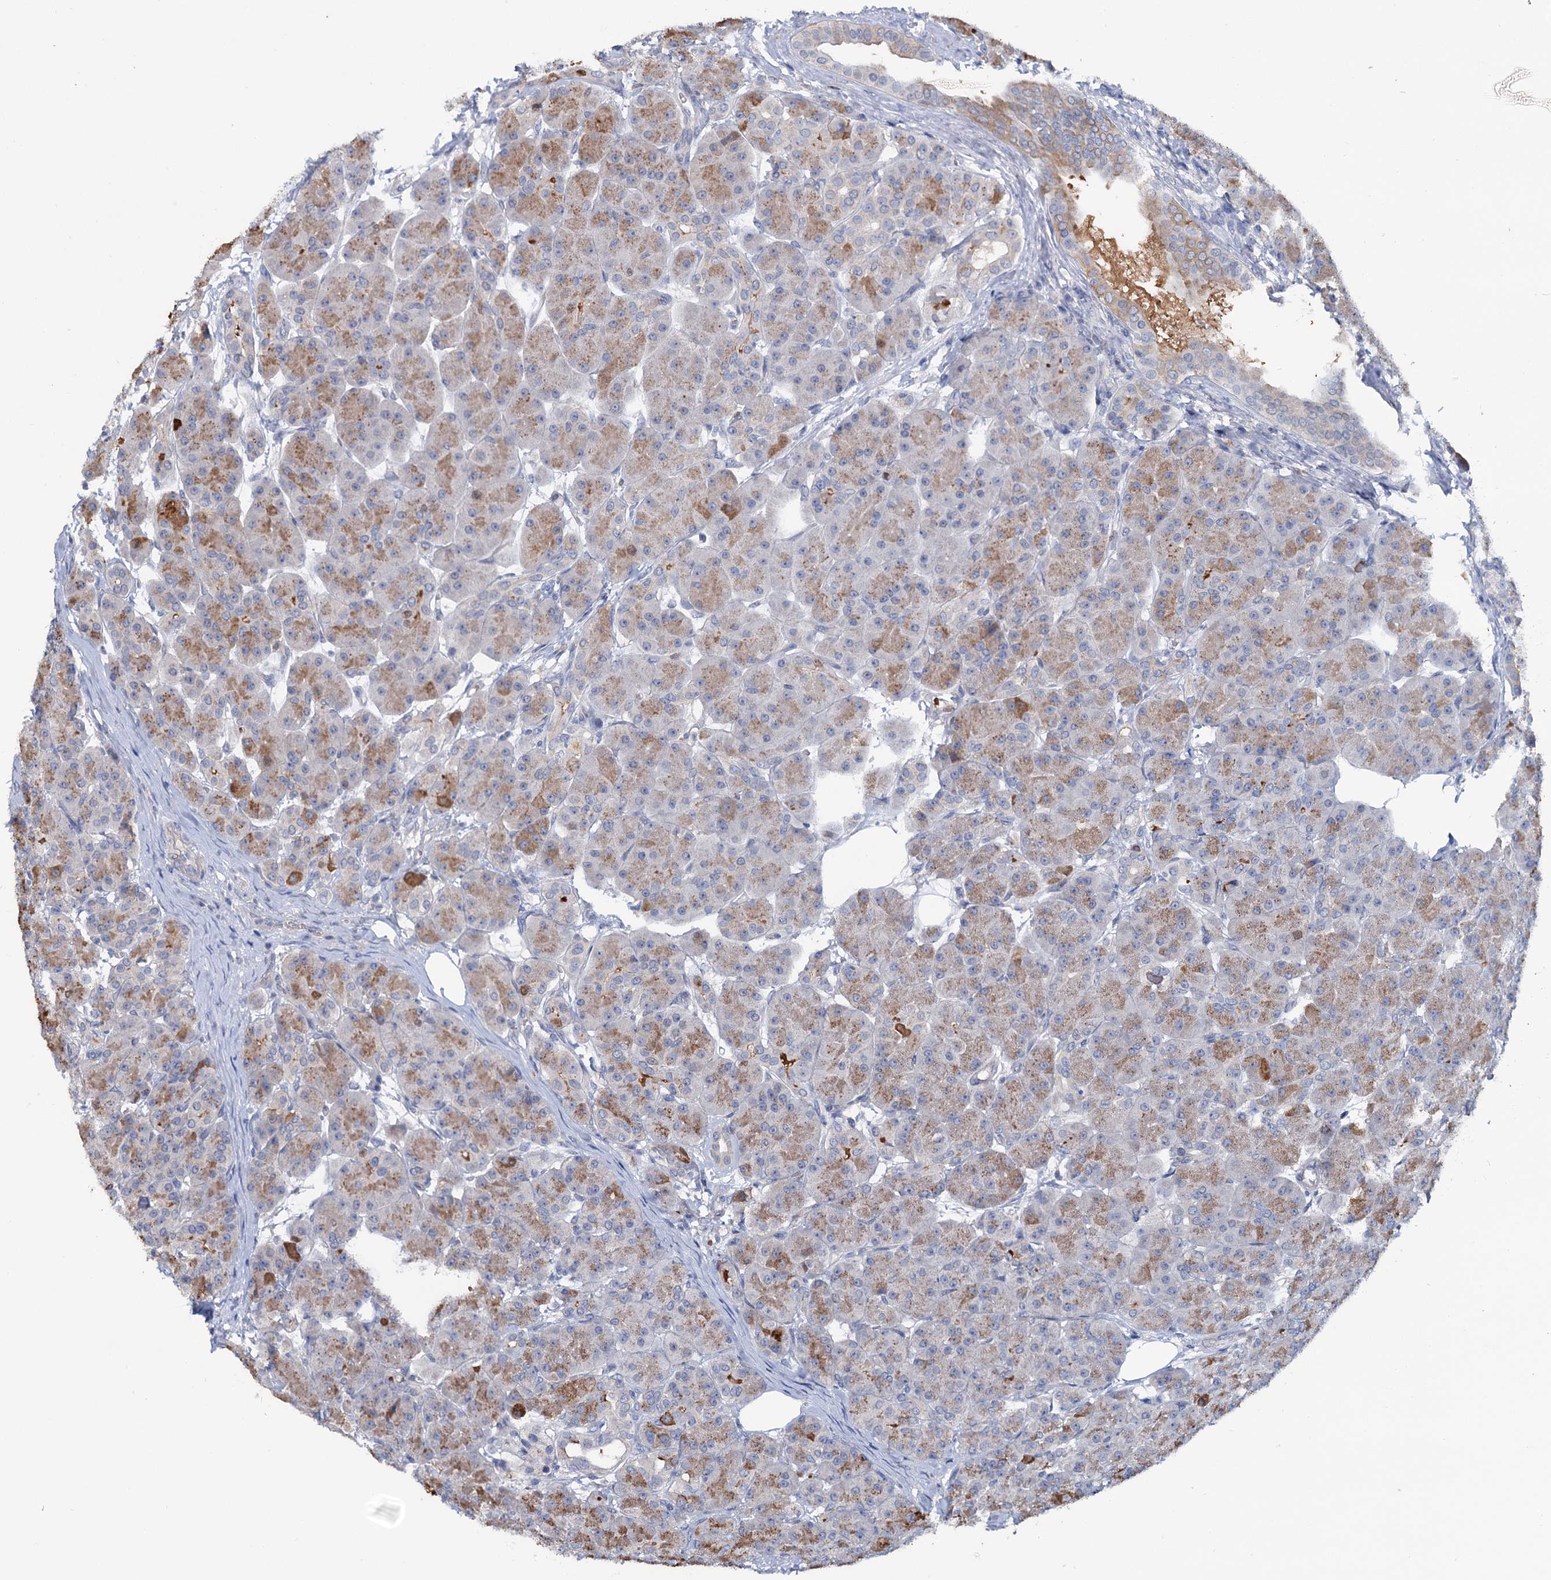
{"staining": {"intensity": "moderate", "quantity": "<25%", "location": "cytoplasmic/membranous"}, "tissue": "pancreas", "cell_type": "Exocrine glandular cells", "image_type": "normal", "snomed": [{"axis": "morphology", "description": "Normal tissue, NOS"}, {"axis": "topography", "description": "Pancreas"}], "caption": "Benign pancreas reveals moderate cytoplasmic/membranous positivity in approximately <25% of exocrine glandular cells, visualized by immunohistochemistry.", "gene": "FAM111B", "patient": {"sex": "male", "age": 63}}